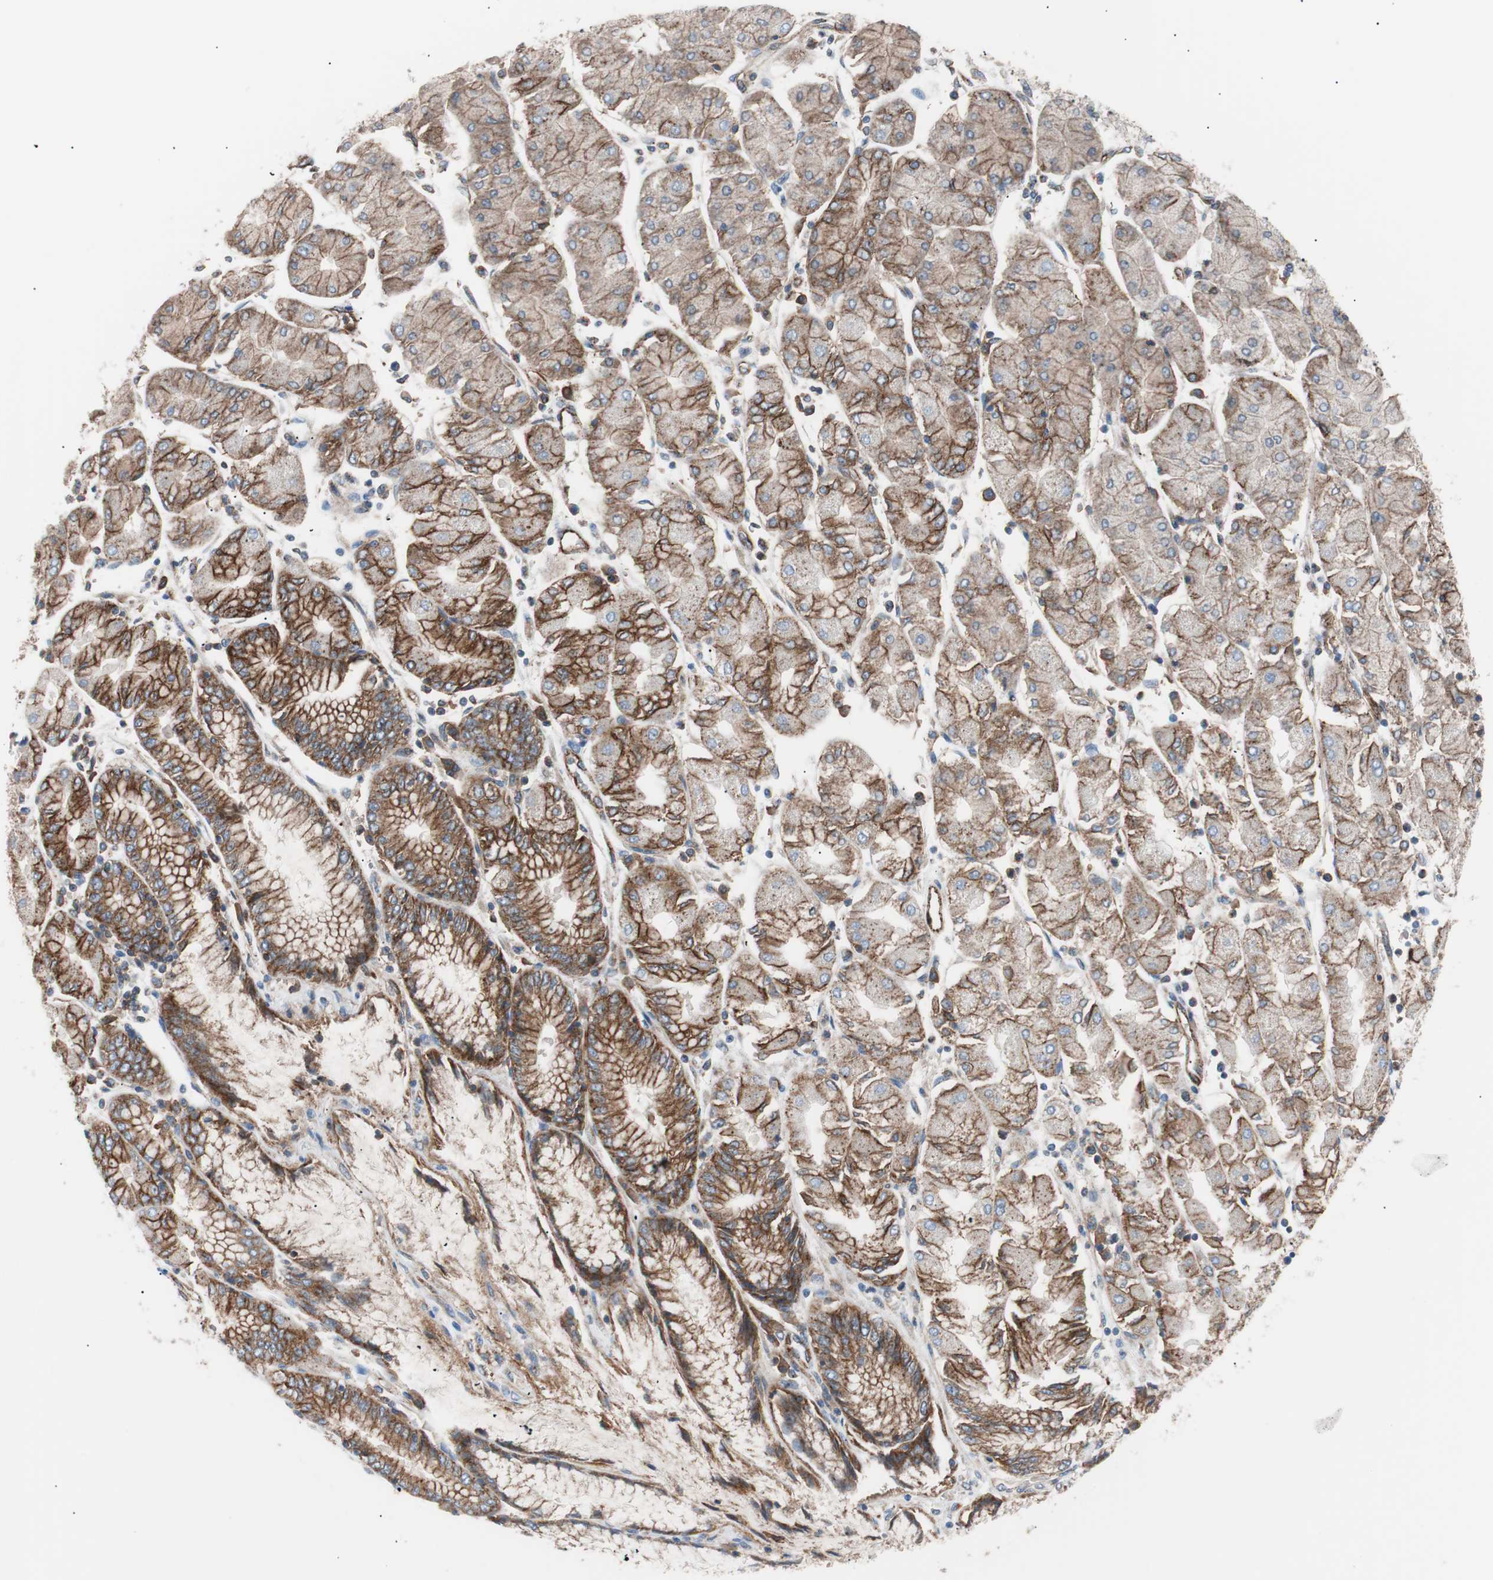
{"staining": {"intensity": "moderate", "quantity": ">75%", "location": "cytoplasmic/membranous"}, "tissue": "stomach cancer", "cell_type": "Tumor cells", "image_type": "cancer", "snomed": [{"axis": "morphology", "description": "Normal tissue, NOS"}, {"axis": "morphology", "description": "Adenocarcinoma, NOS"}, {"axis": "topography", "description": "Stomach, upper"}, {"axis": "topography", "description": "Stomach"}], "caption": "IHC of human adenocarcinoma (stomach) demonstrates medium levels of moderate cytoplasmic/membranous staining in approximately >75% of tumor cells. (Stains: DAB (3,3'-diaminobenzidine) in brown, nuclei in blue, Microscopy: brightfield microscopy at high magnification).", "gene": "FLOT2", "patient": {"sex": "male", "age": 59}}